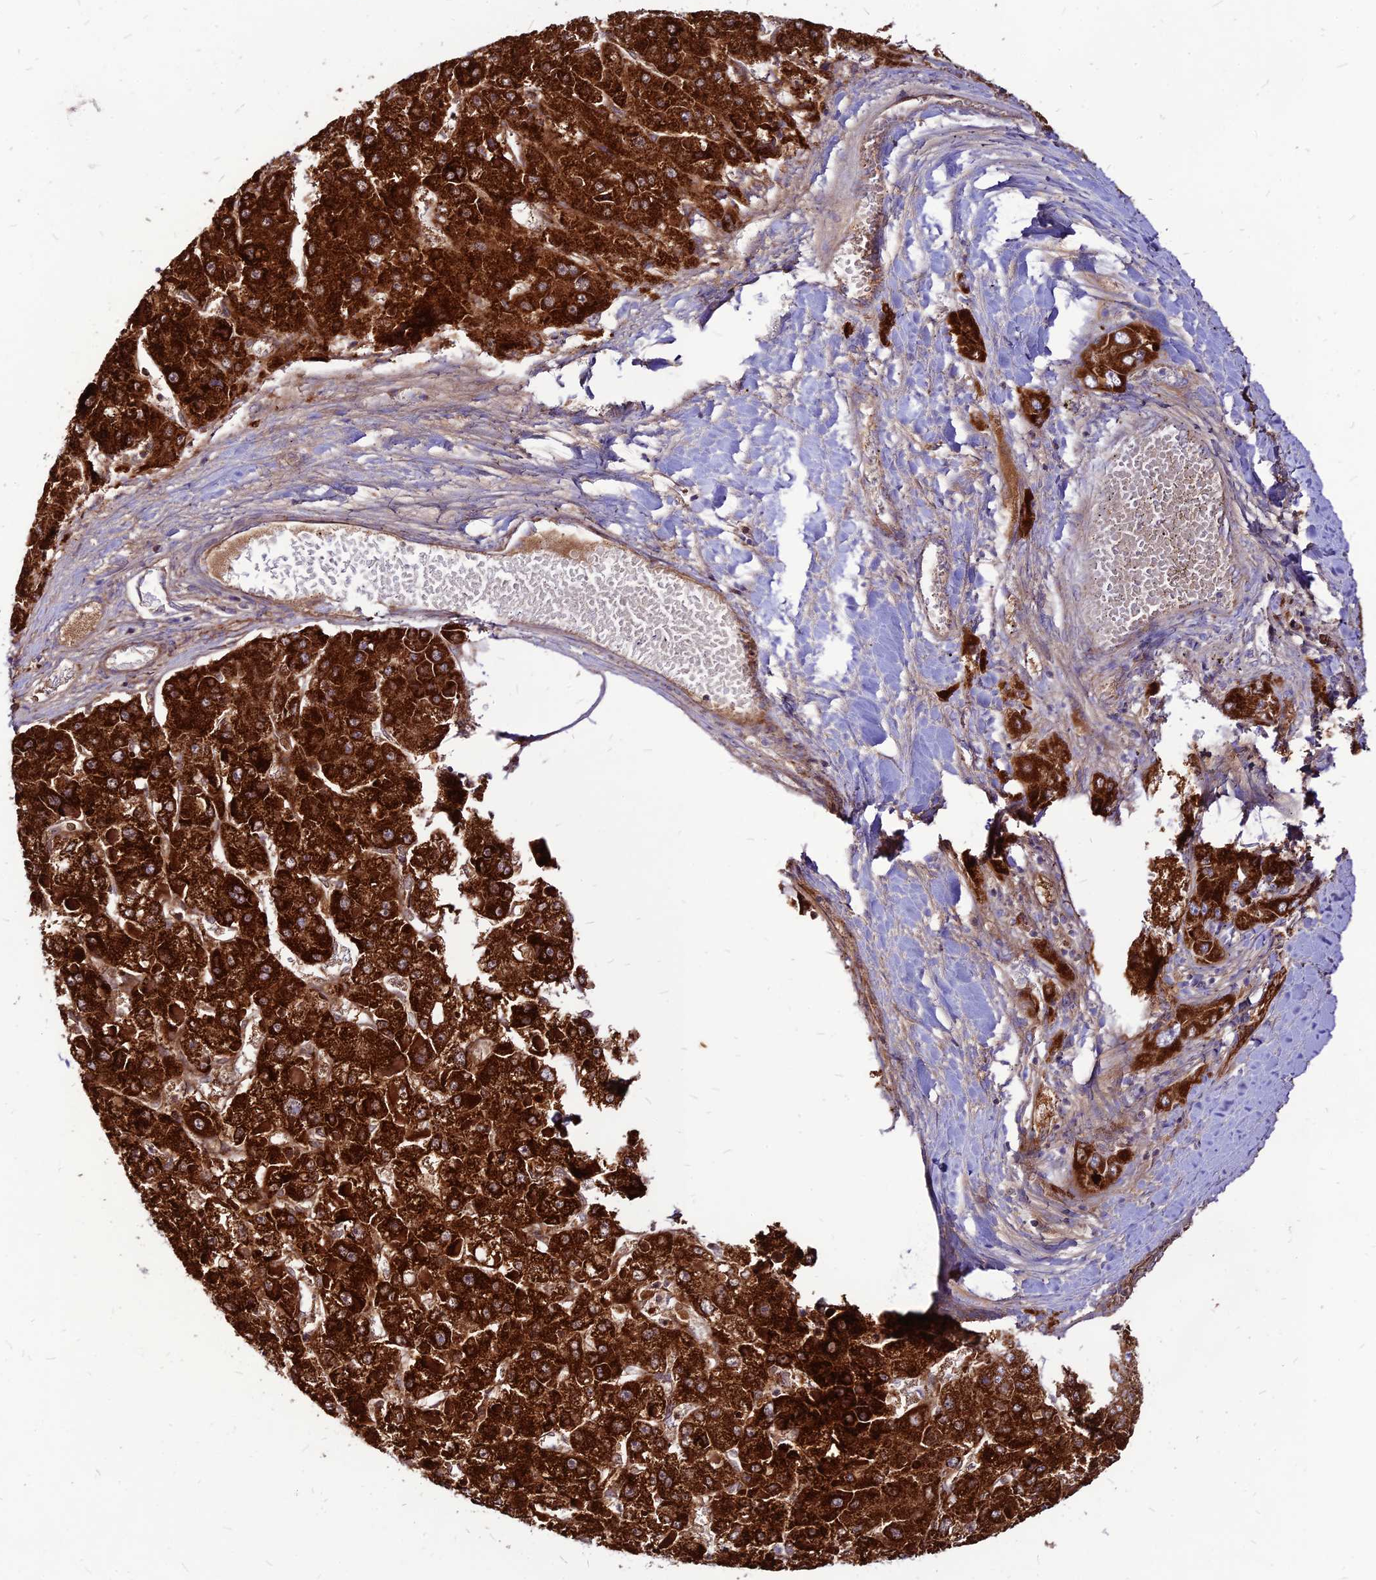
{"staining": {"intensity": "strong", "quantity": ">75%", "location": "cytoplasmic/membranous"}, "tissue": "liver cancer", "cell_type": "Tumor cells", "image_type": "cancer", "snomed": [{"axis": "morphology", "description": "Carcinoma, Hepatocellular, NOS"}, {"axis": "topography", "description": "Liver"}], "caption": "Hepatocellular carcinoma (liver) stained for a protein (brown) exhibits strong cytoplasmic/membranous positive positivity in about >75% of tumor cells.", "gene": "ECI1", "patient": {"sex": "female", "age": 73}}